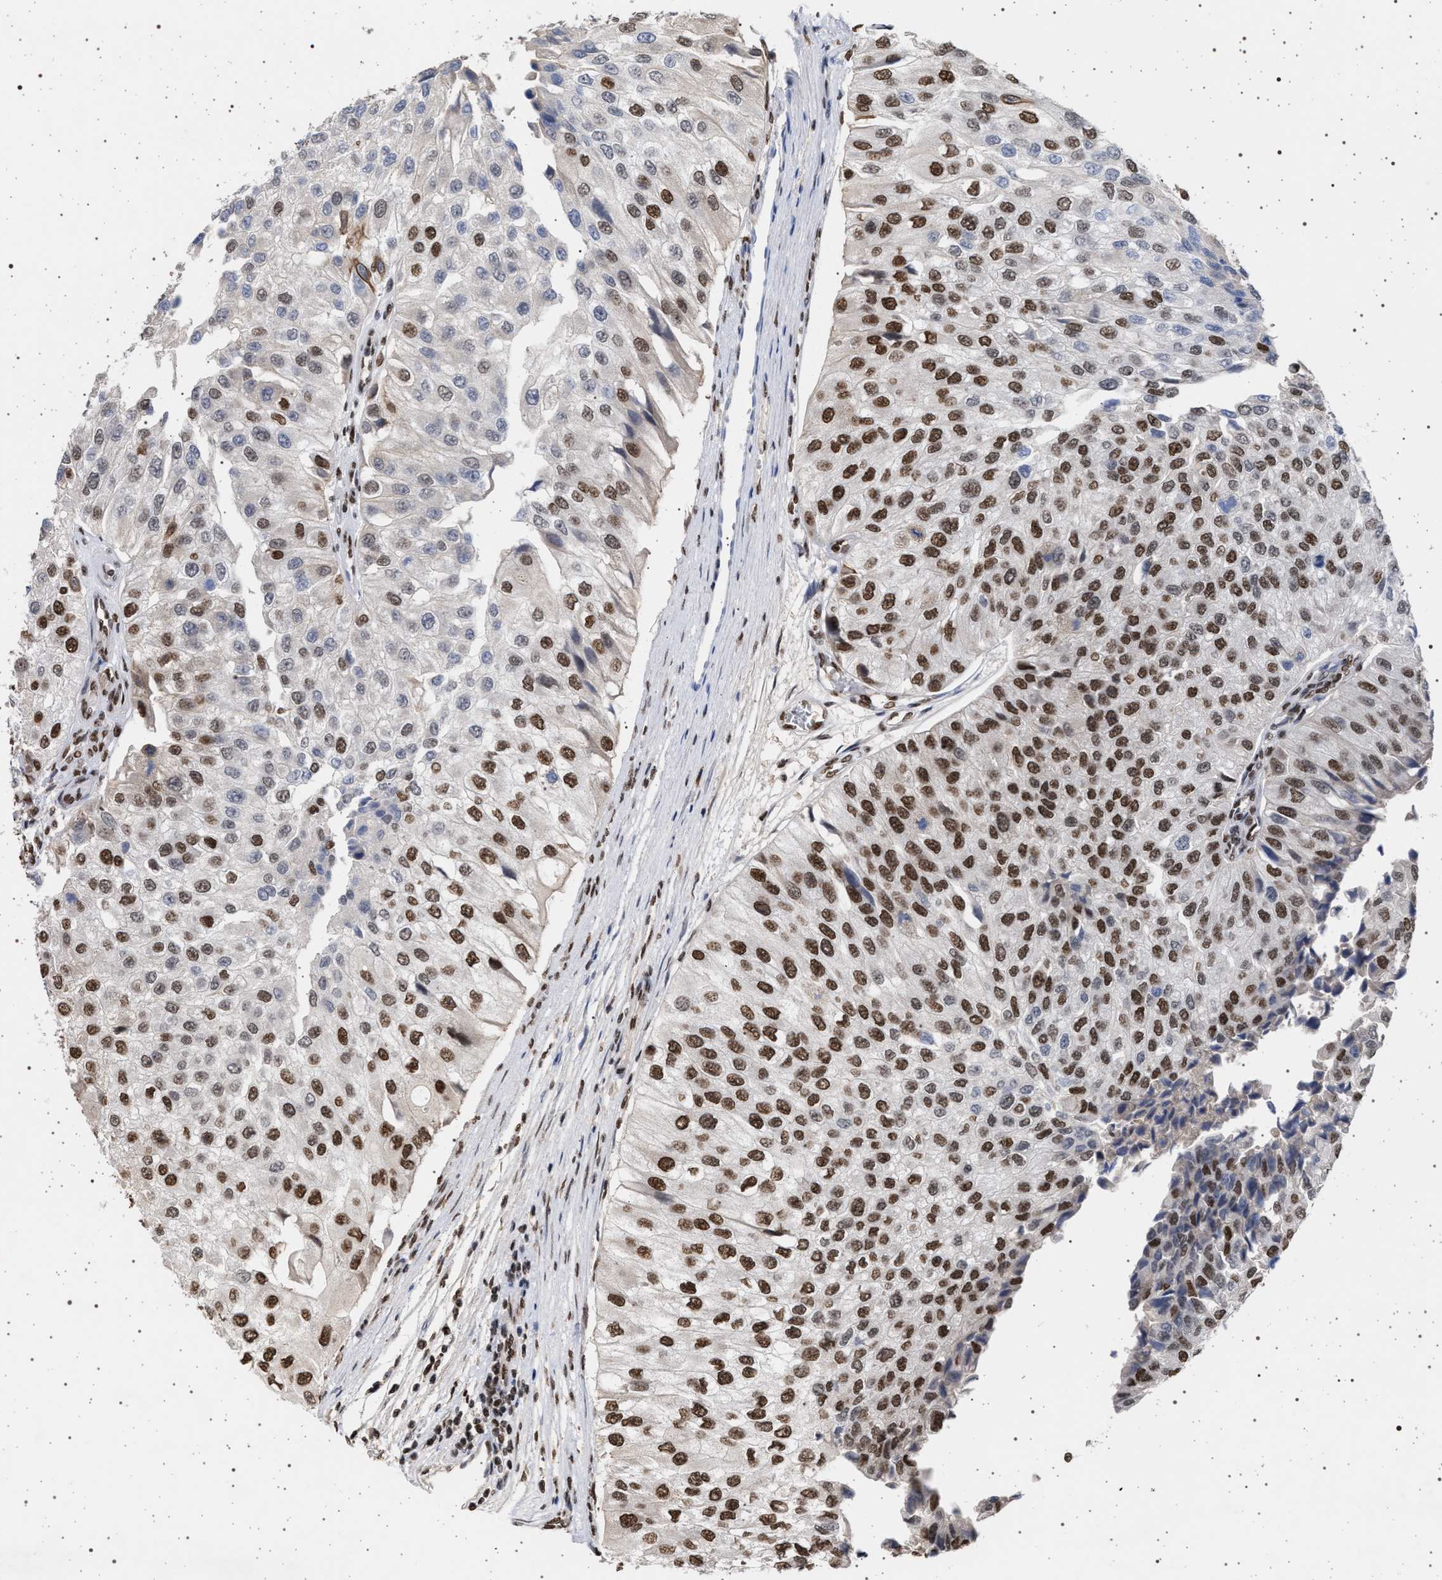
{"staining": {"intensity": "strong", "quantity": "25%-75%", "location": "nuclear"}, "tissue": "urothelial cancer", "cell_type": "Tumor cells", "image_type": "cancer", "snomed": [{"axis": "morphology", "description": "Urothelial carcinoma, High grade"}, {"axis": "topography", "description": "Kidney"}, {"axis": "topography", "description": "Urinary bladder"}], "caption": "Immunohistochemical staining of human urothelial cancer exhibits strong nuclear protein positivity in approximately 25%-75% of tumor cells.", "gene": "PHF12", "patient": {"sex": "male", "age": 77}}